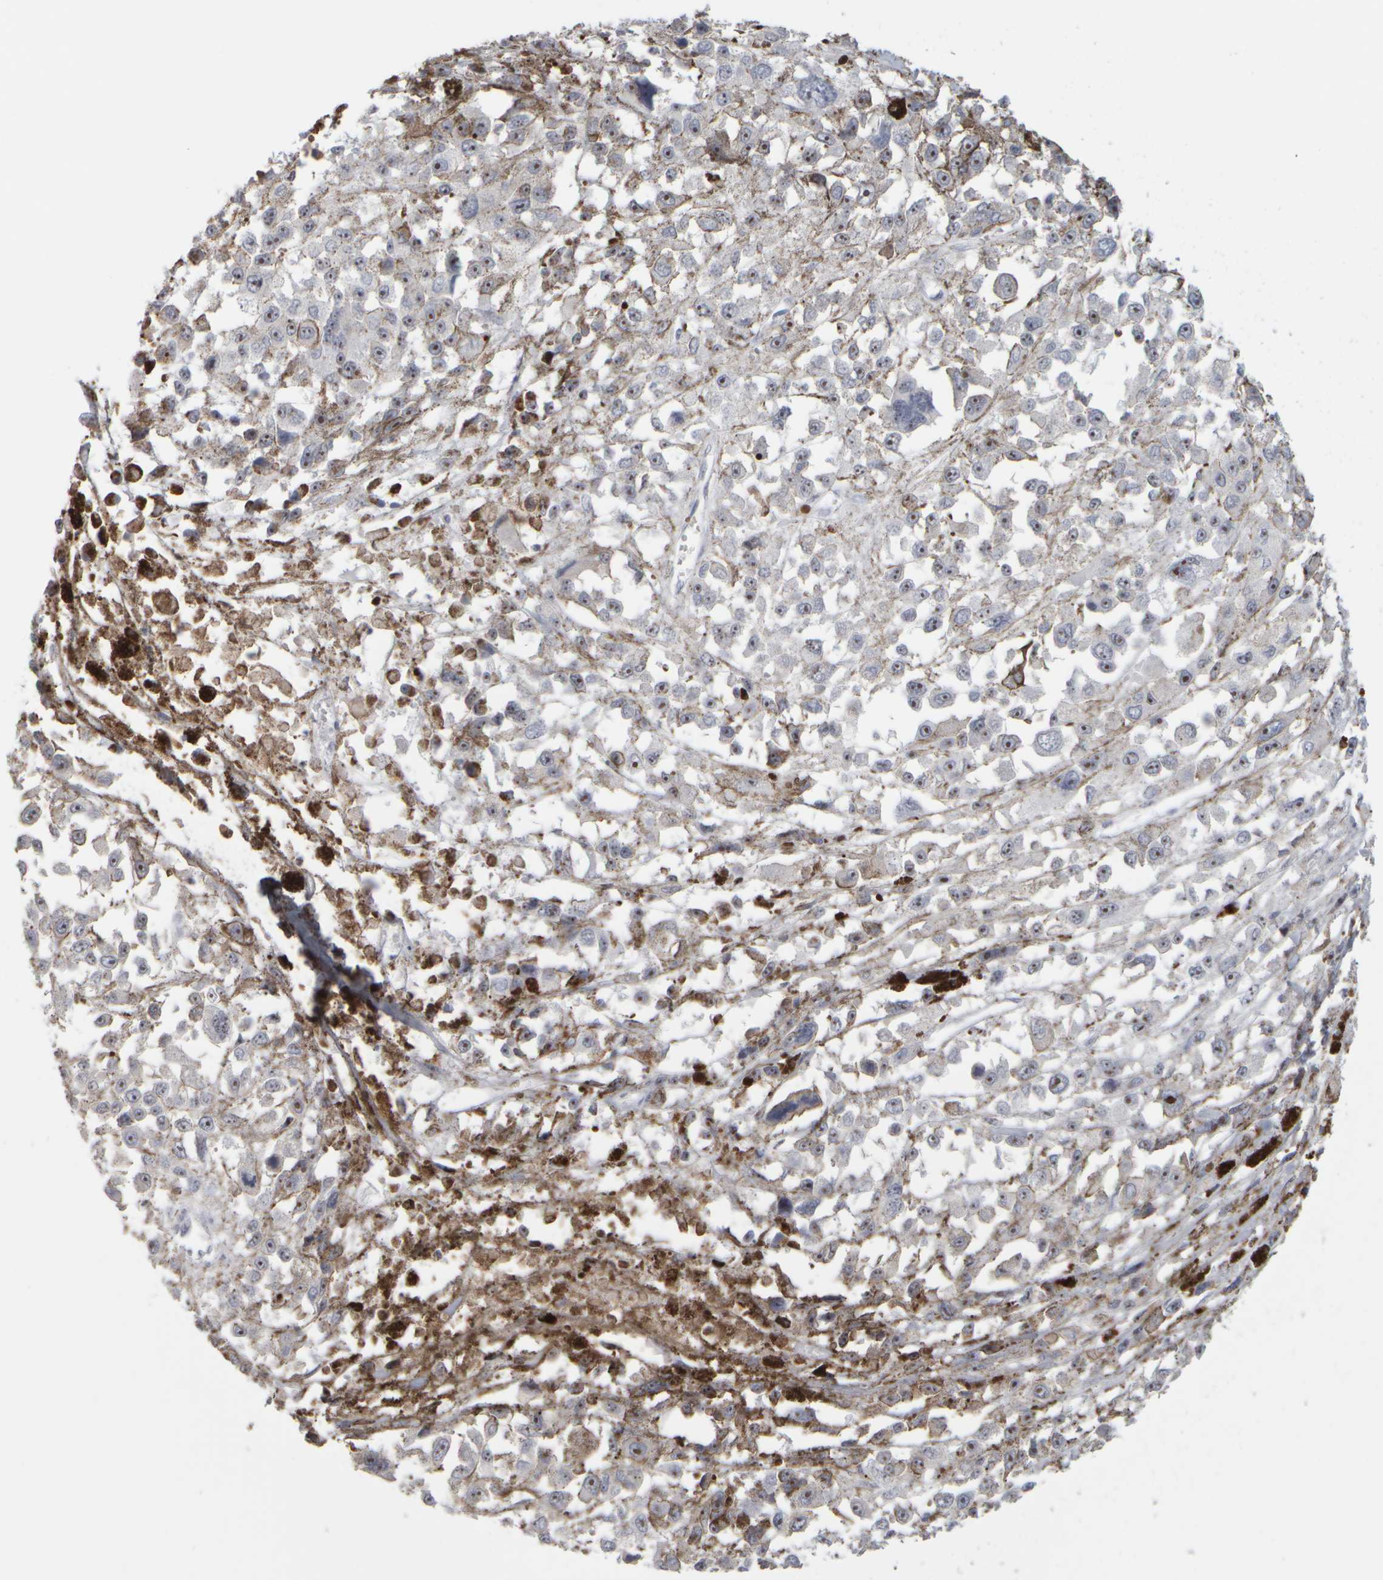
{"staining": {"intensity": "strong", "quantity": ">75%", "location": "nuclear"}, "tissue": "melanoma", "cell_type": "Tumor cells", "image_type": "cancer", "snomed": [{"axis": "morphology", "description": "Malignant melanoma, Metastatic site"}, {"axis": "topography", "description": "Lymph node"}], "caption": "Immunohistochemical staining of malignant melanoma (metastatic site) shows high levels of strong nuclear positivity in approximately >75% of tumor cells. (brown staining indicates protein expression, while blue staining denotes nuclei).", "gene": "DCXR", "patient": {"sex": "male", "age": 59}}